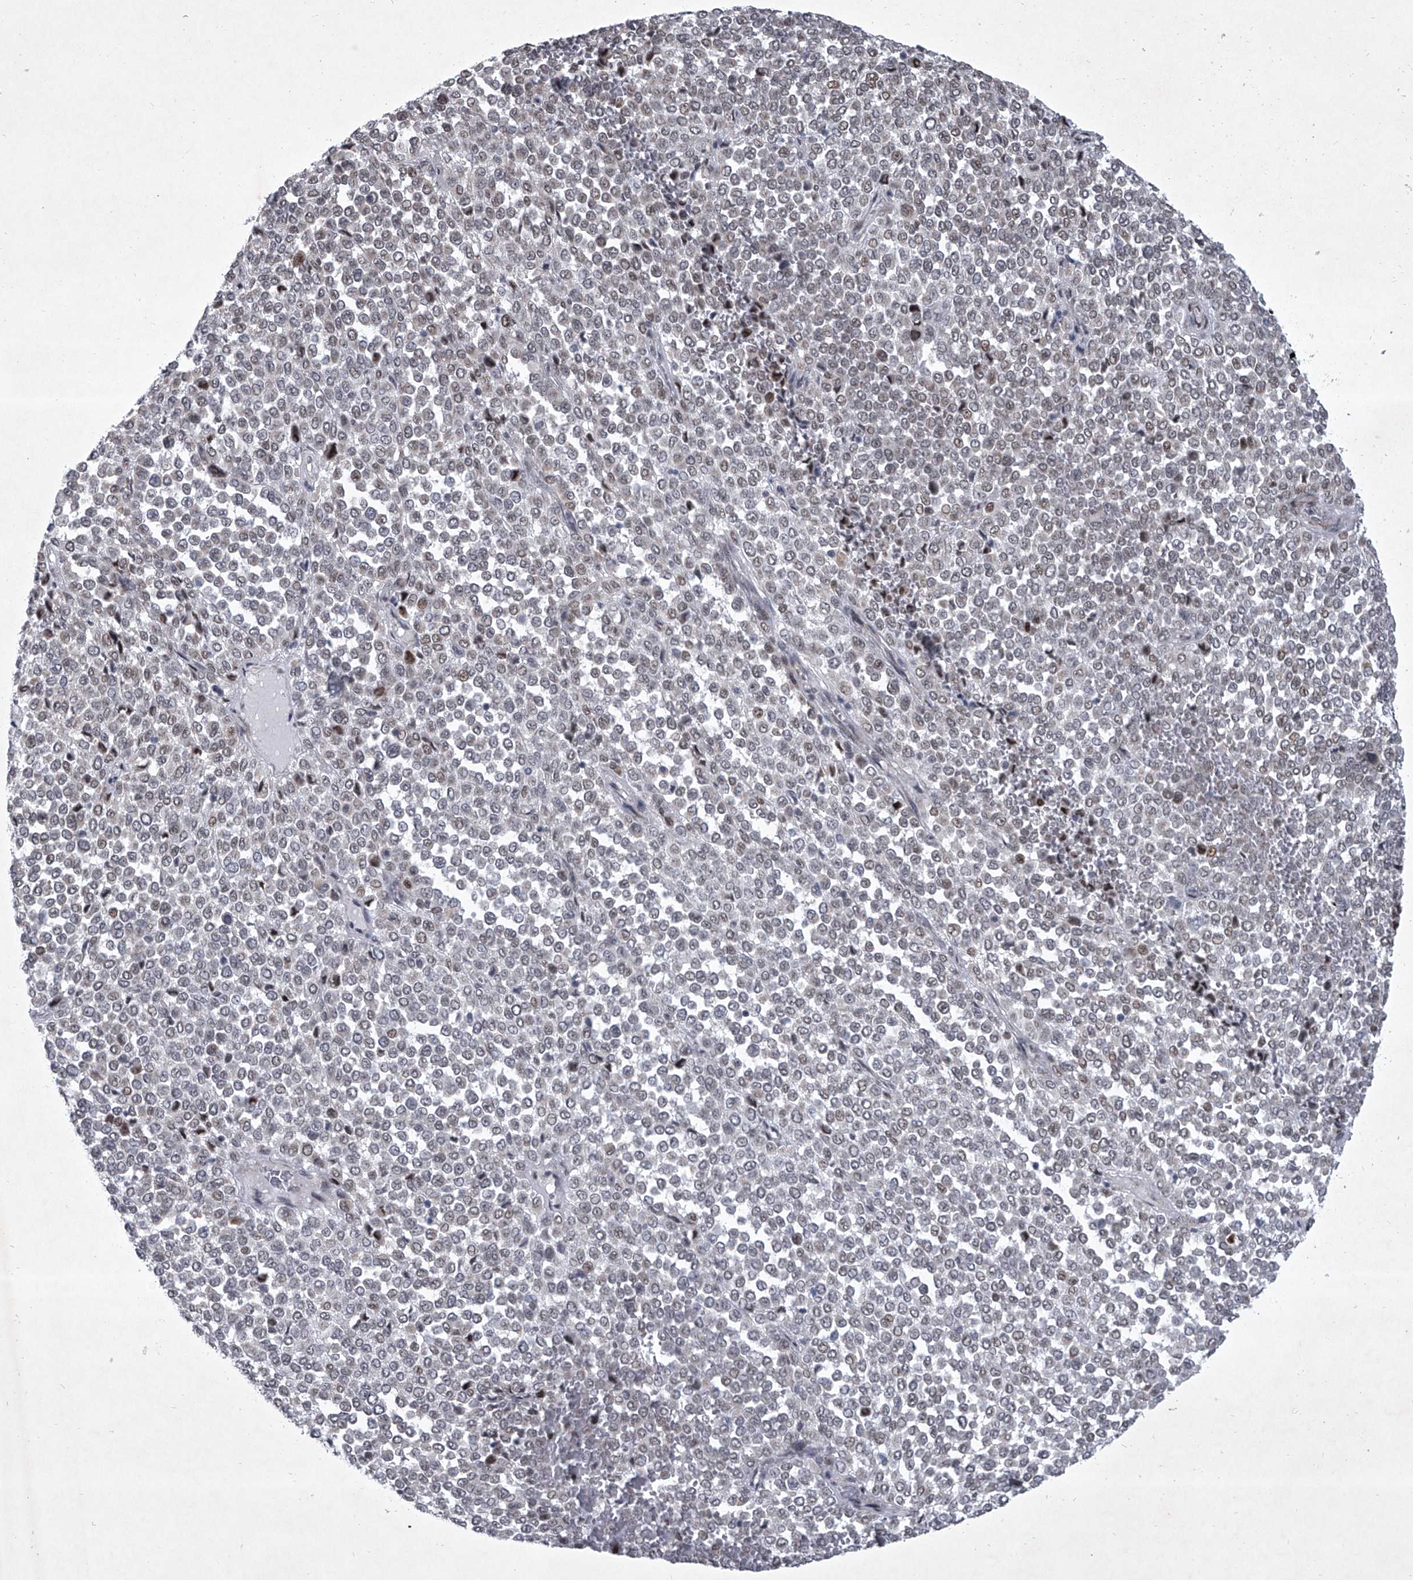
{"staining": {"intensity": "weak", "quantity": "<25%", "location": "nuclear"}, "tissue": "melanoma", "cell_type": "Tumor cells", "image_type": "cancer", "snomed": [{"axis": "morphology", "description": "Malignant melanoma, Metastatic site"}, {"axis": "topography", "description": "Pancreas"}], "caption": "Immunohistochemistry of malignant melanoma (metastatic site) displays no staining in tumor cells. The staining is performed using DAB (3,3'-diaminobenzidine) brown chromogen with nuclei counter-stained in using hematoxylin.", "gene": "MLLT1", "patient": {"sex": "female", "age": 30}}